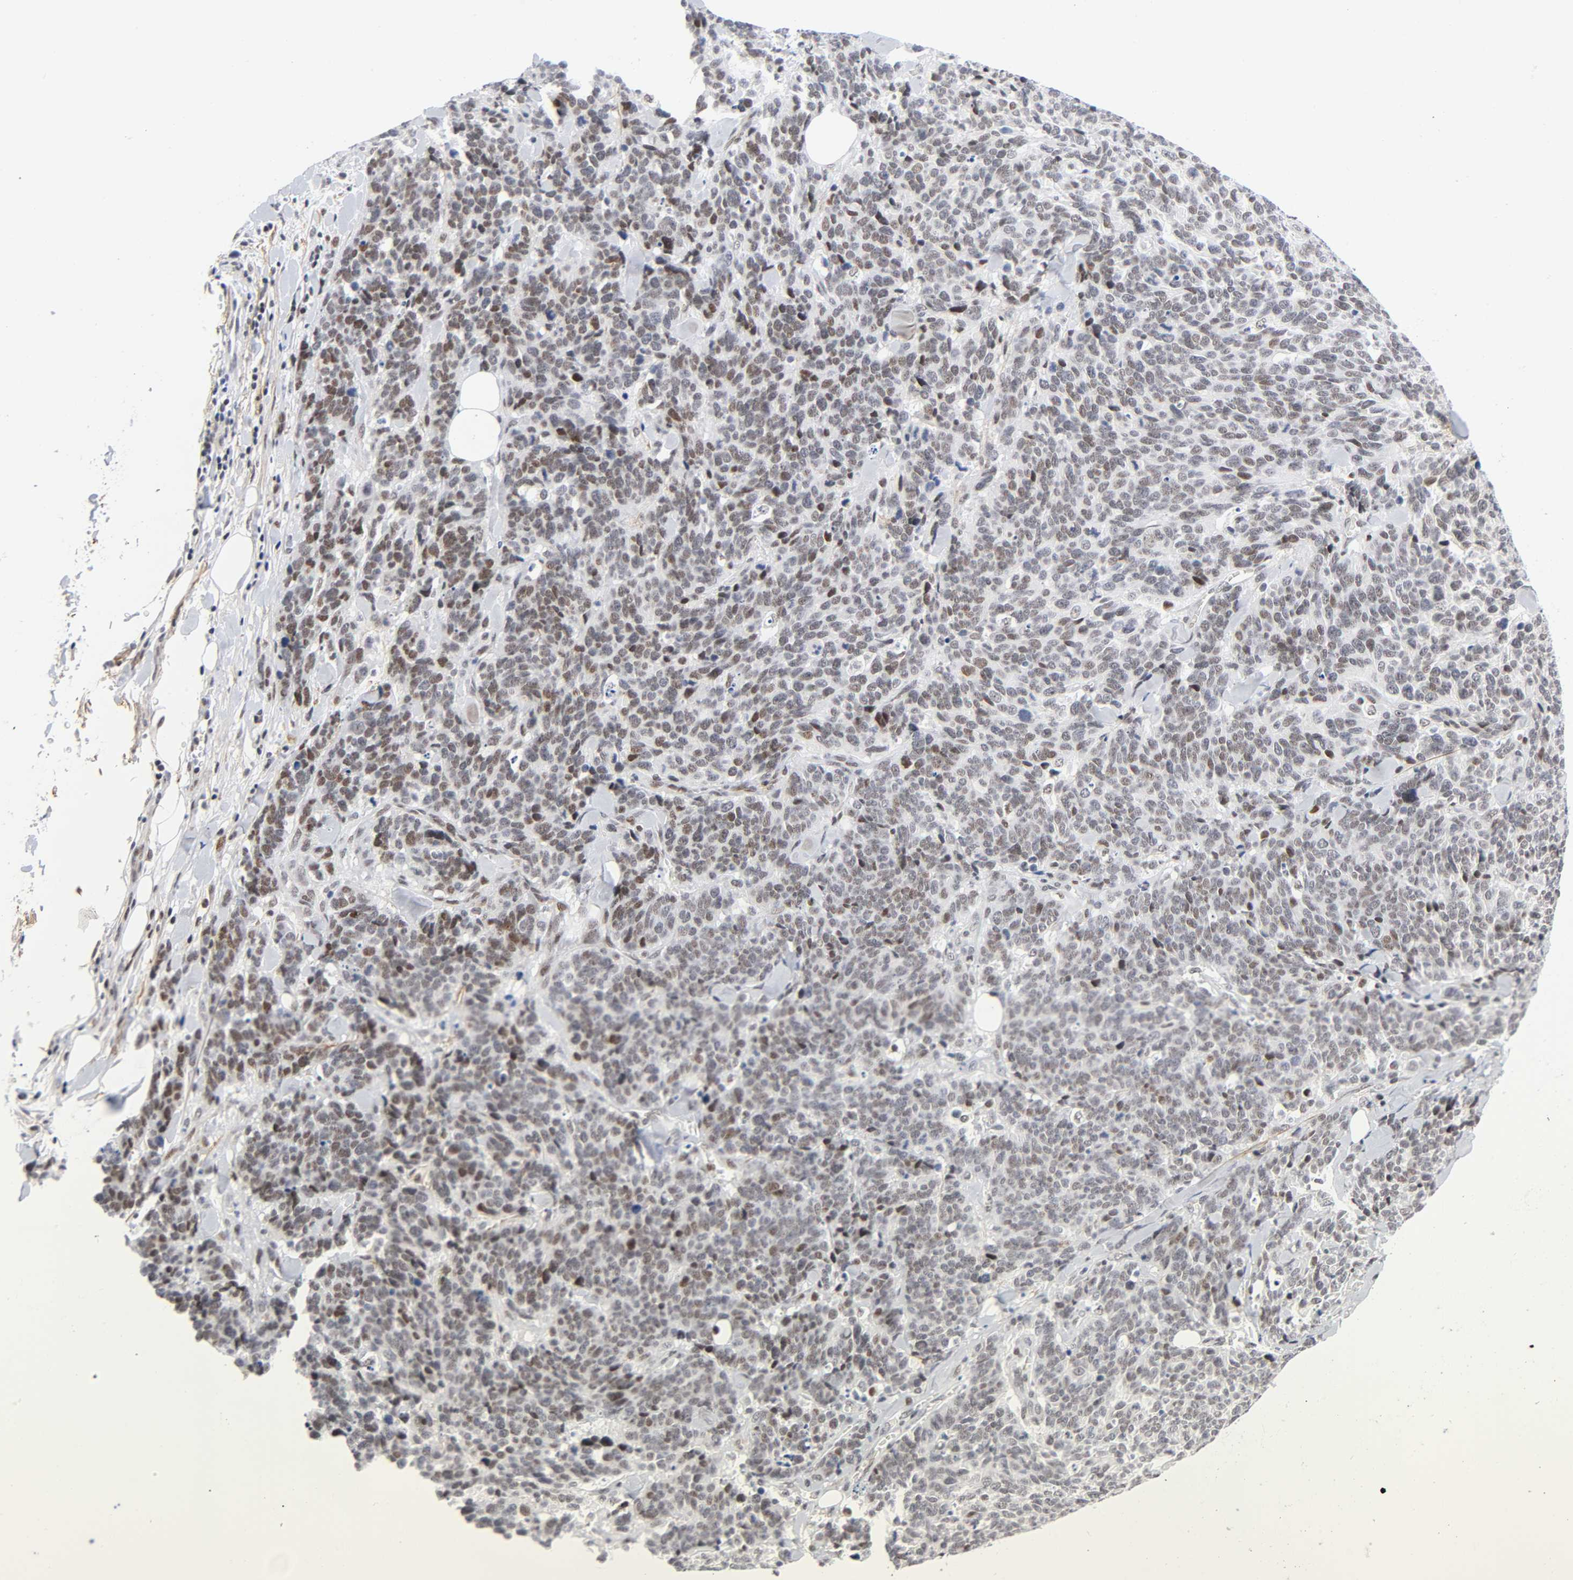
{"staining": {"intensity": "weak", "quantity": ">75%", "location": "nuclear"}, "tissue": "lung cancer", "cell_type": "Tumor cells", "image_type": "cancer", "snomed": [{"axis": "morphology", "description": "Neoplasm, malignant, NOS"}, {"axis": "topography", "description": "Lung"}], "caption": "The image demonstrates immunohistochemical staining of lung cancer (neoplasm (malignant)). There is weak nuclear expression is identified in approximately >75% of tumor cells. The staining is performed using DAB (3,3'-diaminobenzidine) brown chromogen to label protein expression. The nuclei are counter-stained blue using hematoxylin.", "gene": "DIDO1", "patient": {"sex": "female", "age": 58}}